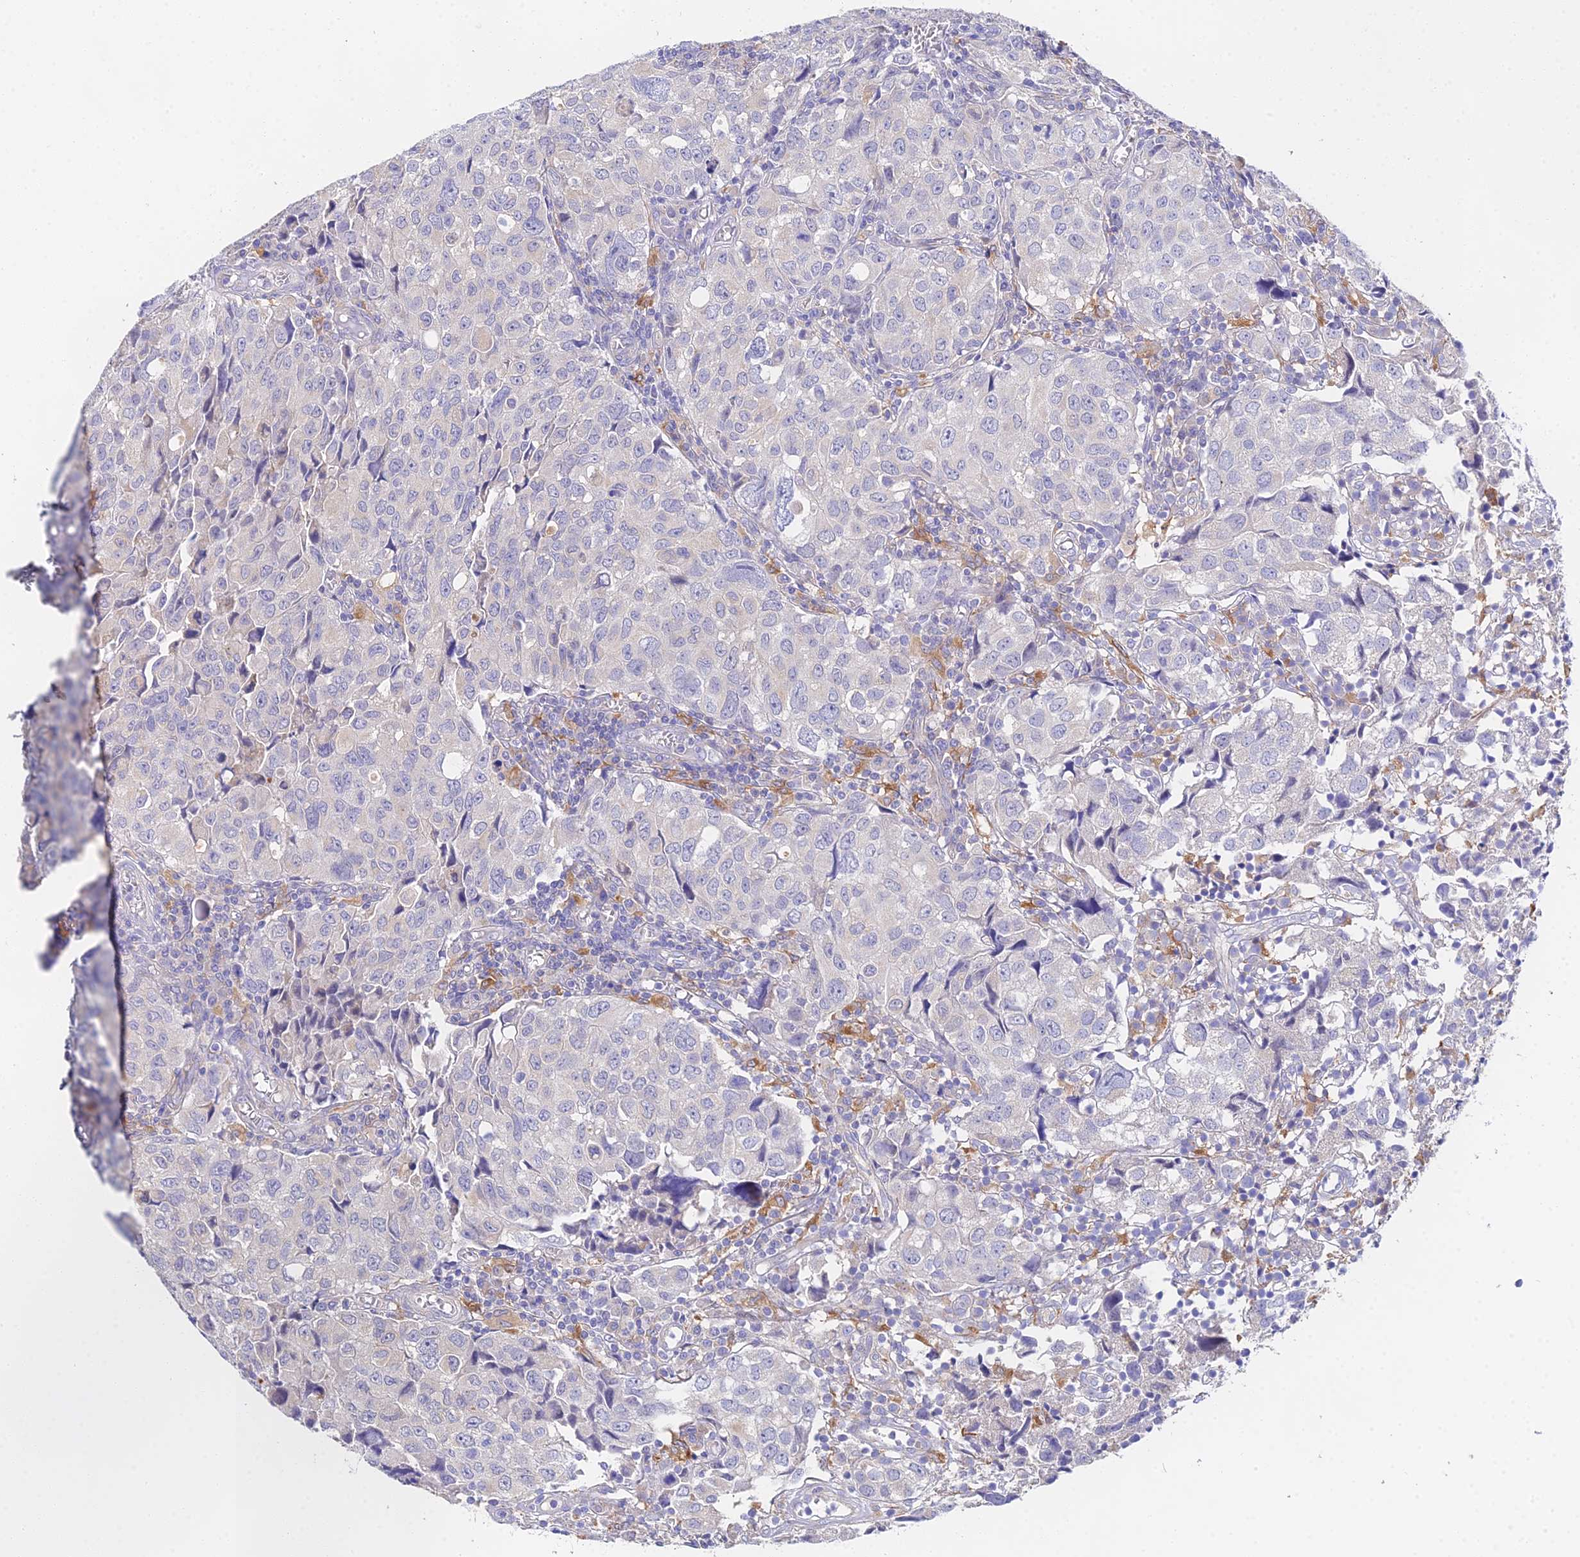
{"staining": {"intensity": "negative", "quantity": "none", "location": "none"}, "tissue": "urothelial cancer", "cell_type": "Tumor cells", "image_type": "cancer", "snomed": [{"axis": "morphology", "description": "Urothelial carcinoma, High grade"}, {"axis": "topography", "description": "Urinary bladder"}], "caption": "An immunohistochemistry photomicrograph of high-grade urothelial carcinoma is shown. There is no staining in tumor cells of high-grade urothelial carcinoma.", "gene": "PPP2R2C", "patient": {"sex": "female", "age": 75}}